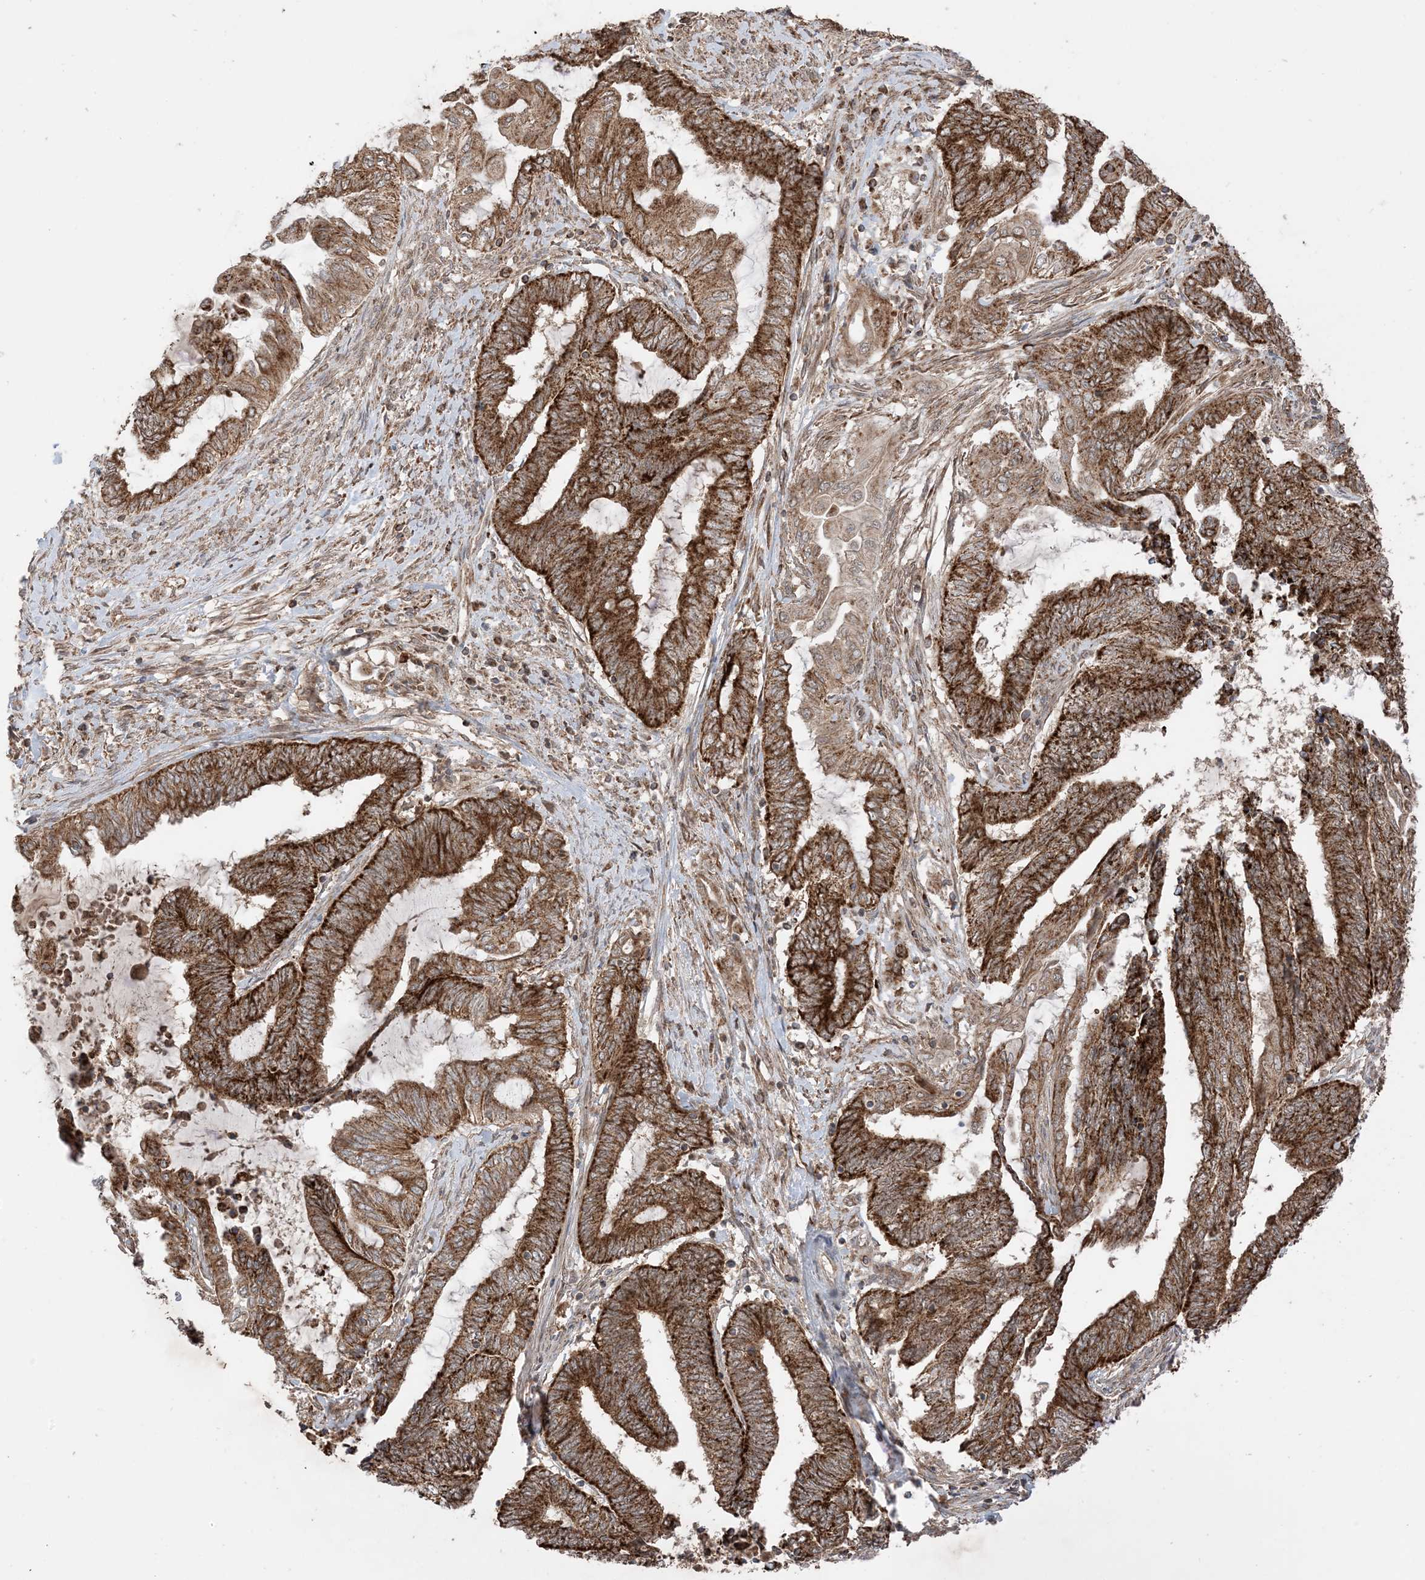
{"staining": {"intensity": "strong", "quantity": ">75%", "location": "cytoplasmic/membranous"}, "tissue": "endometrial cancer", "cell_type": "Tumor cells", "image_type": "cancer", "snomed": [{"axis": "morphology", "description": "Adenocarcinoma, NOS"}, {"axis": "topography", "description": "Uterus"}, {"axis": "topography", "description": "Endometrium"}], "caption": "This histopathology image displays immunohistochemistry staining of endometrial adenocarcinoma, with high strong cytoplasmic/membranous positivity in about >75% of tumor cells.", "gene": "N4BP3", "patient": {"sex": "female", "age": 70}}